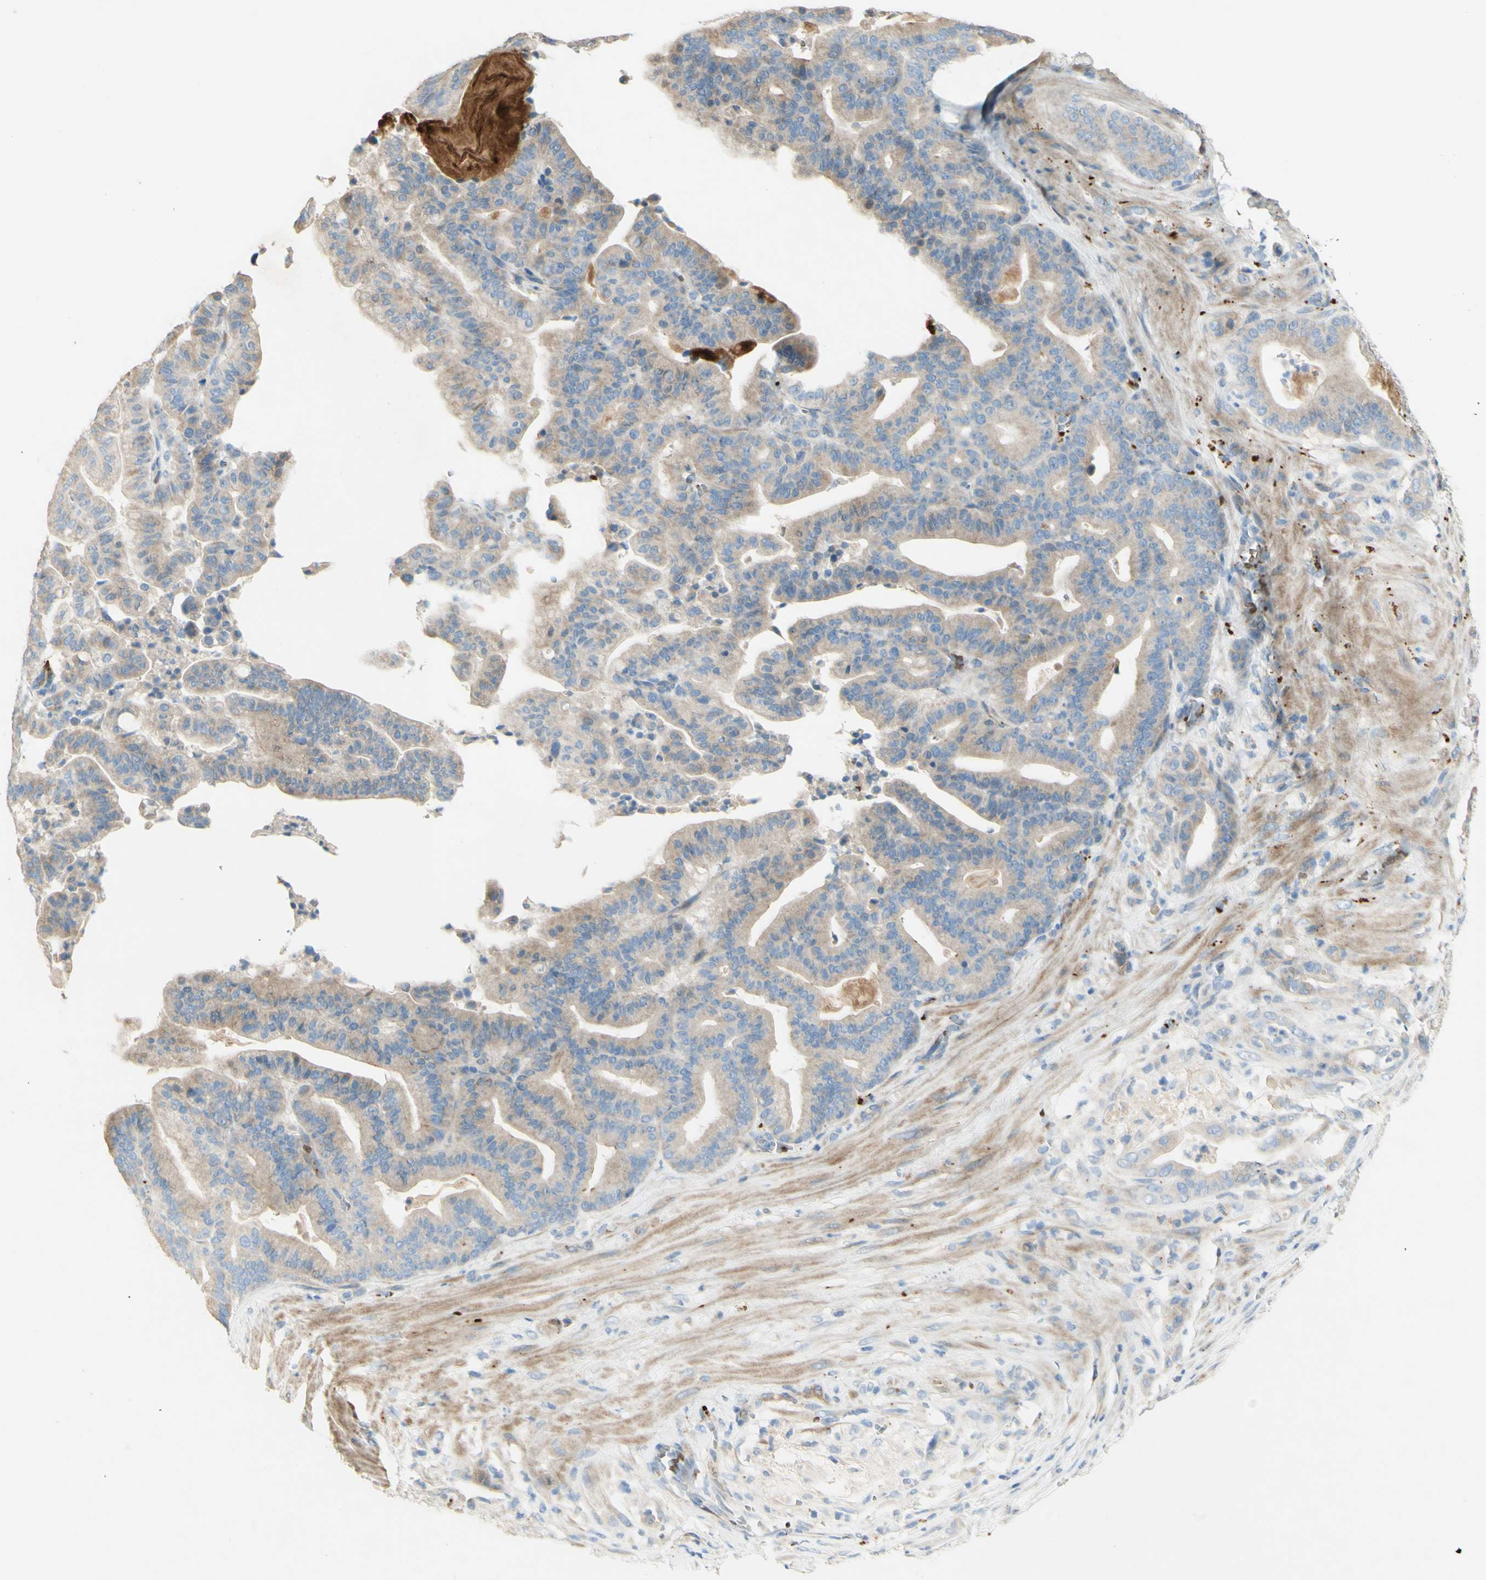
{"staining": {"intensity": "weak", "quantity": ">75%", "location": "cytoplasmic/membranous"}, "tissue": "pancreatic cancer", "cell_type": "Tumor cells", "image_type": "cancer", "snomed": [{"axis": "morphology", "description": "Adenocarcinoma, NOS"}, {"axis": "topography", "description": "Pancreas"}], "caption": "Immunohistochemical staining of adenocarcinoma (pancreatic) shows weak cytoplasmic/membranous protein positivity in about >75% of tumor cells.", "gene": "GAN", "patient": {"sex": "male", "age": 63}}